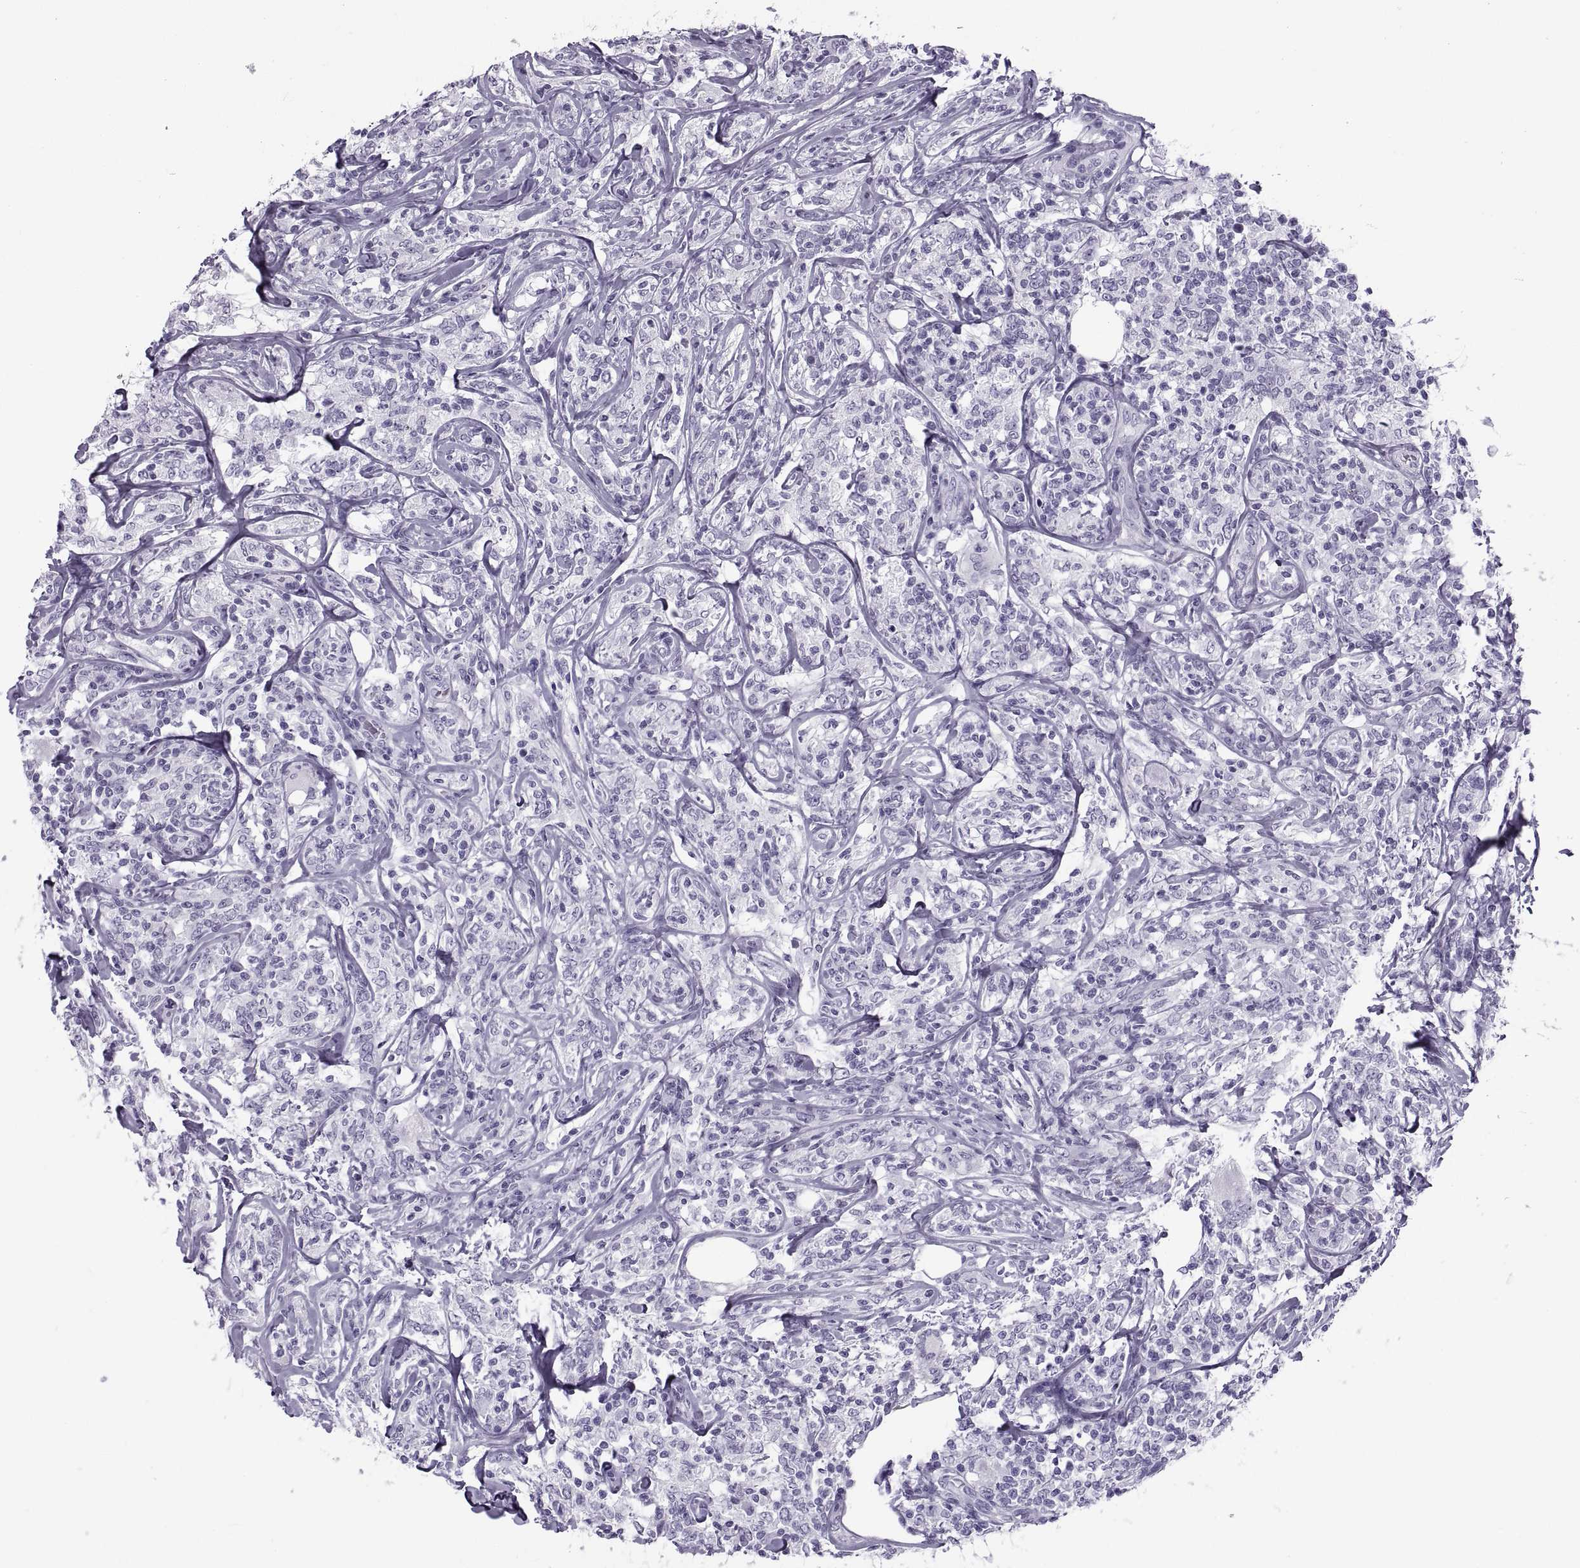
{"staining": {"intensity": "negative", "quantity": "none", "location": "none"}, "tissue": "lymphoma", "cell_type": "Tumor cells", "image_type": "cancer", "snomed": [{"axis": "morphology", "description": "Malignant lymphoma, non-Hodgkin's type, High grade"}, {"axis": "topography", "description": "Lymph node"}], "caption": "High power microscopy image of an immunohistochemistry image of lymphoma, revealing no significant positivity in tumor cells.", "gene": "RLBP1", "patient": {"sex": "female", "age": 84}}